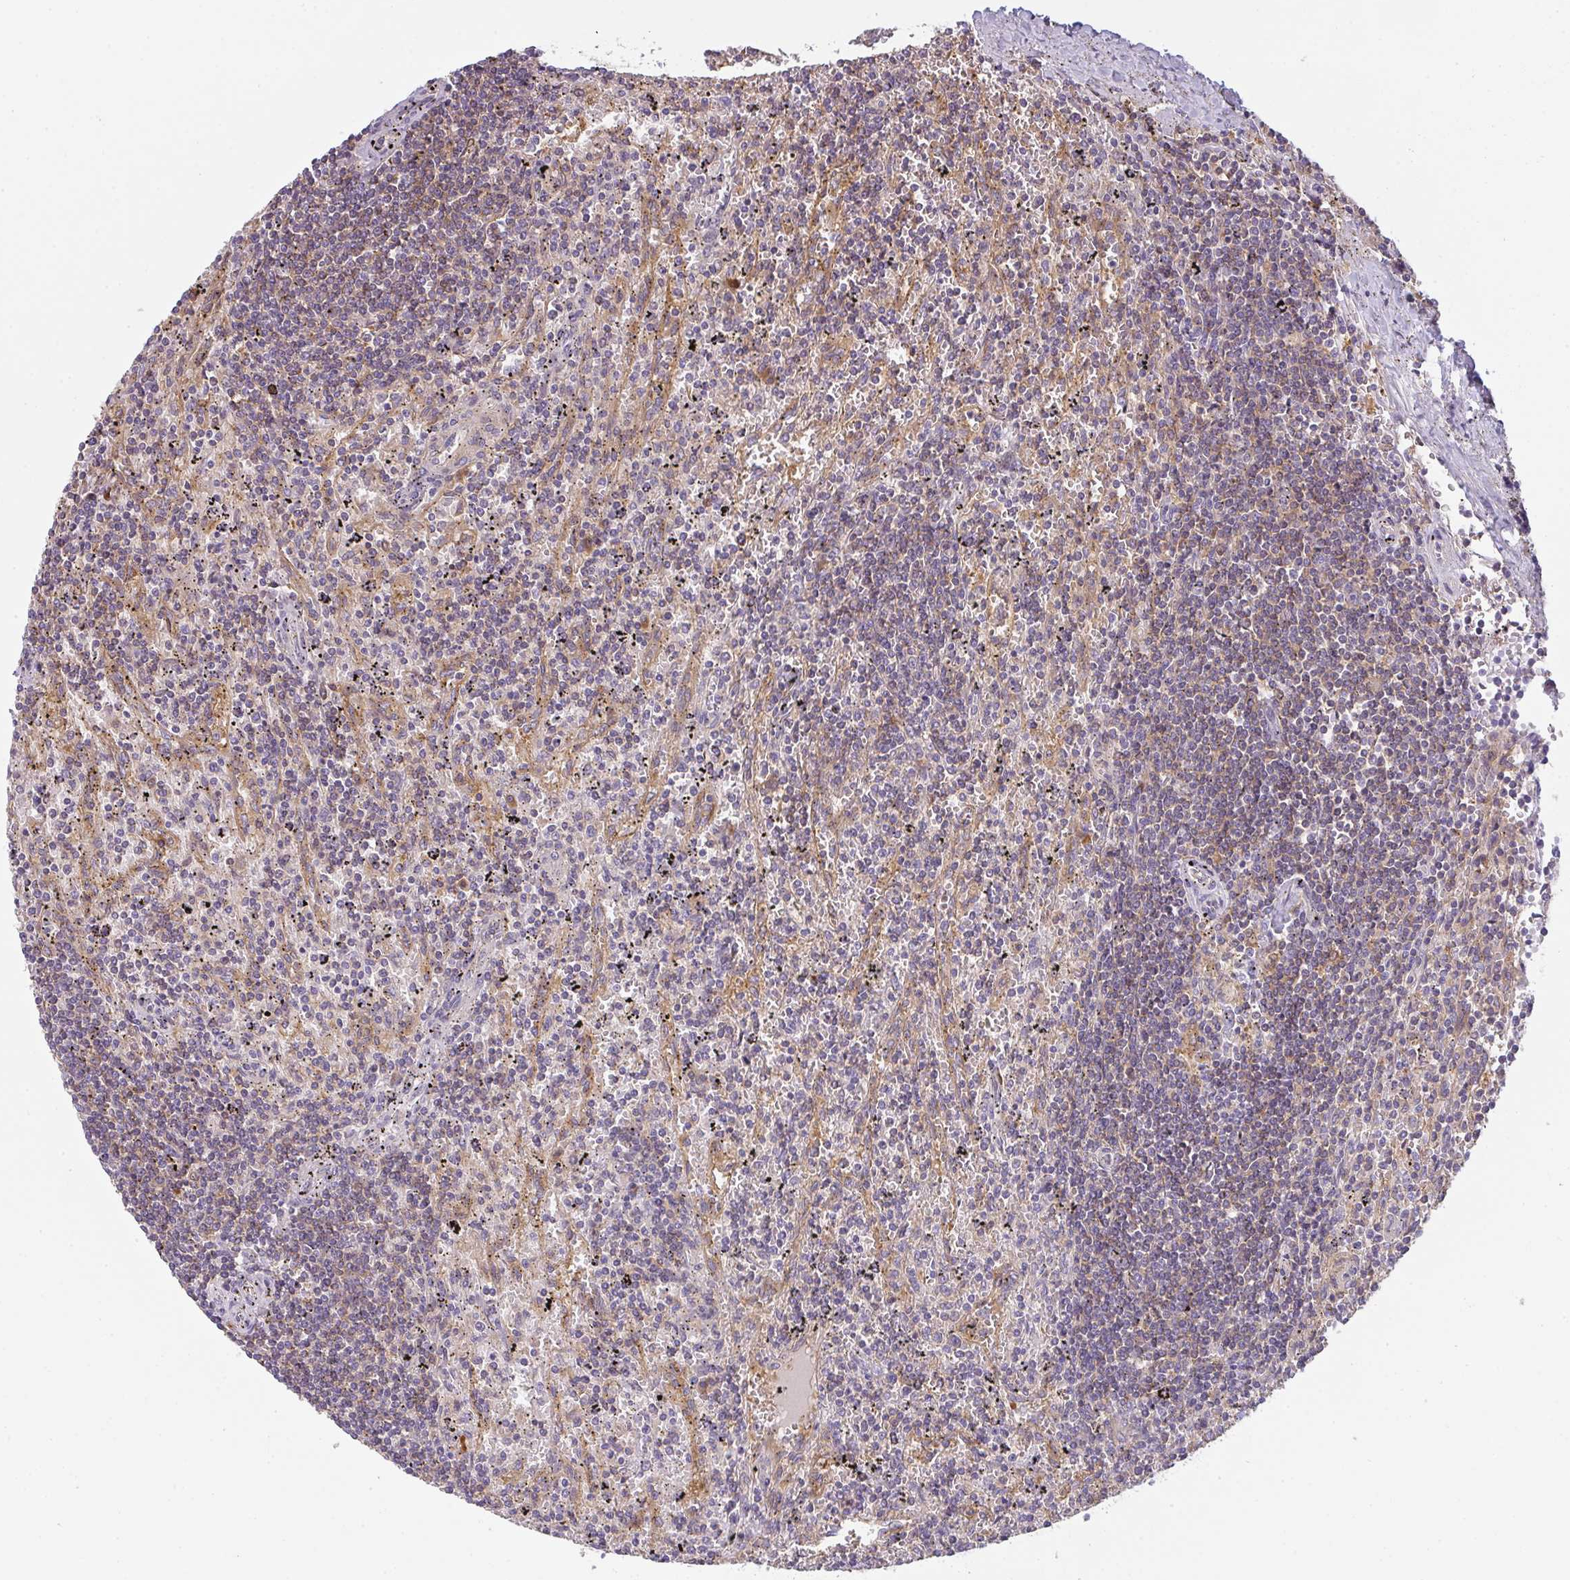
{"staining": {"intensity": "negative", "quantity": "none", "location": "none"}, "tissue": "lymphoma", "cell_type": "Tumor cells", "image_type": "cancer", "snomed": [{"axis": "morphology", "description": "Malignant lymphoma, non-Hodgkin's type, Low grade"}, {"axis": "topography", "description": "Spleen"}], "caption": "Lymphoma was stained to show a protein in brown. There is no significant staining in tumor cells.", "gene": "SNX5", "patient": {"sex": "male", "age": 76}}